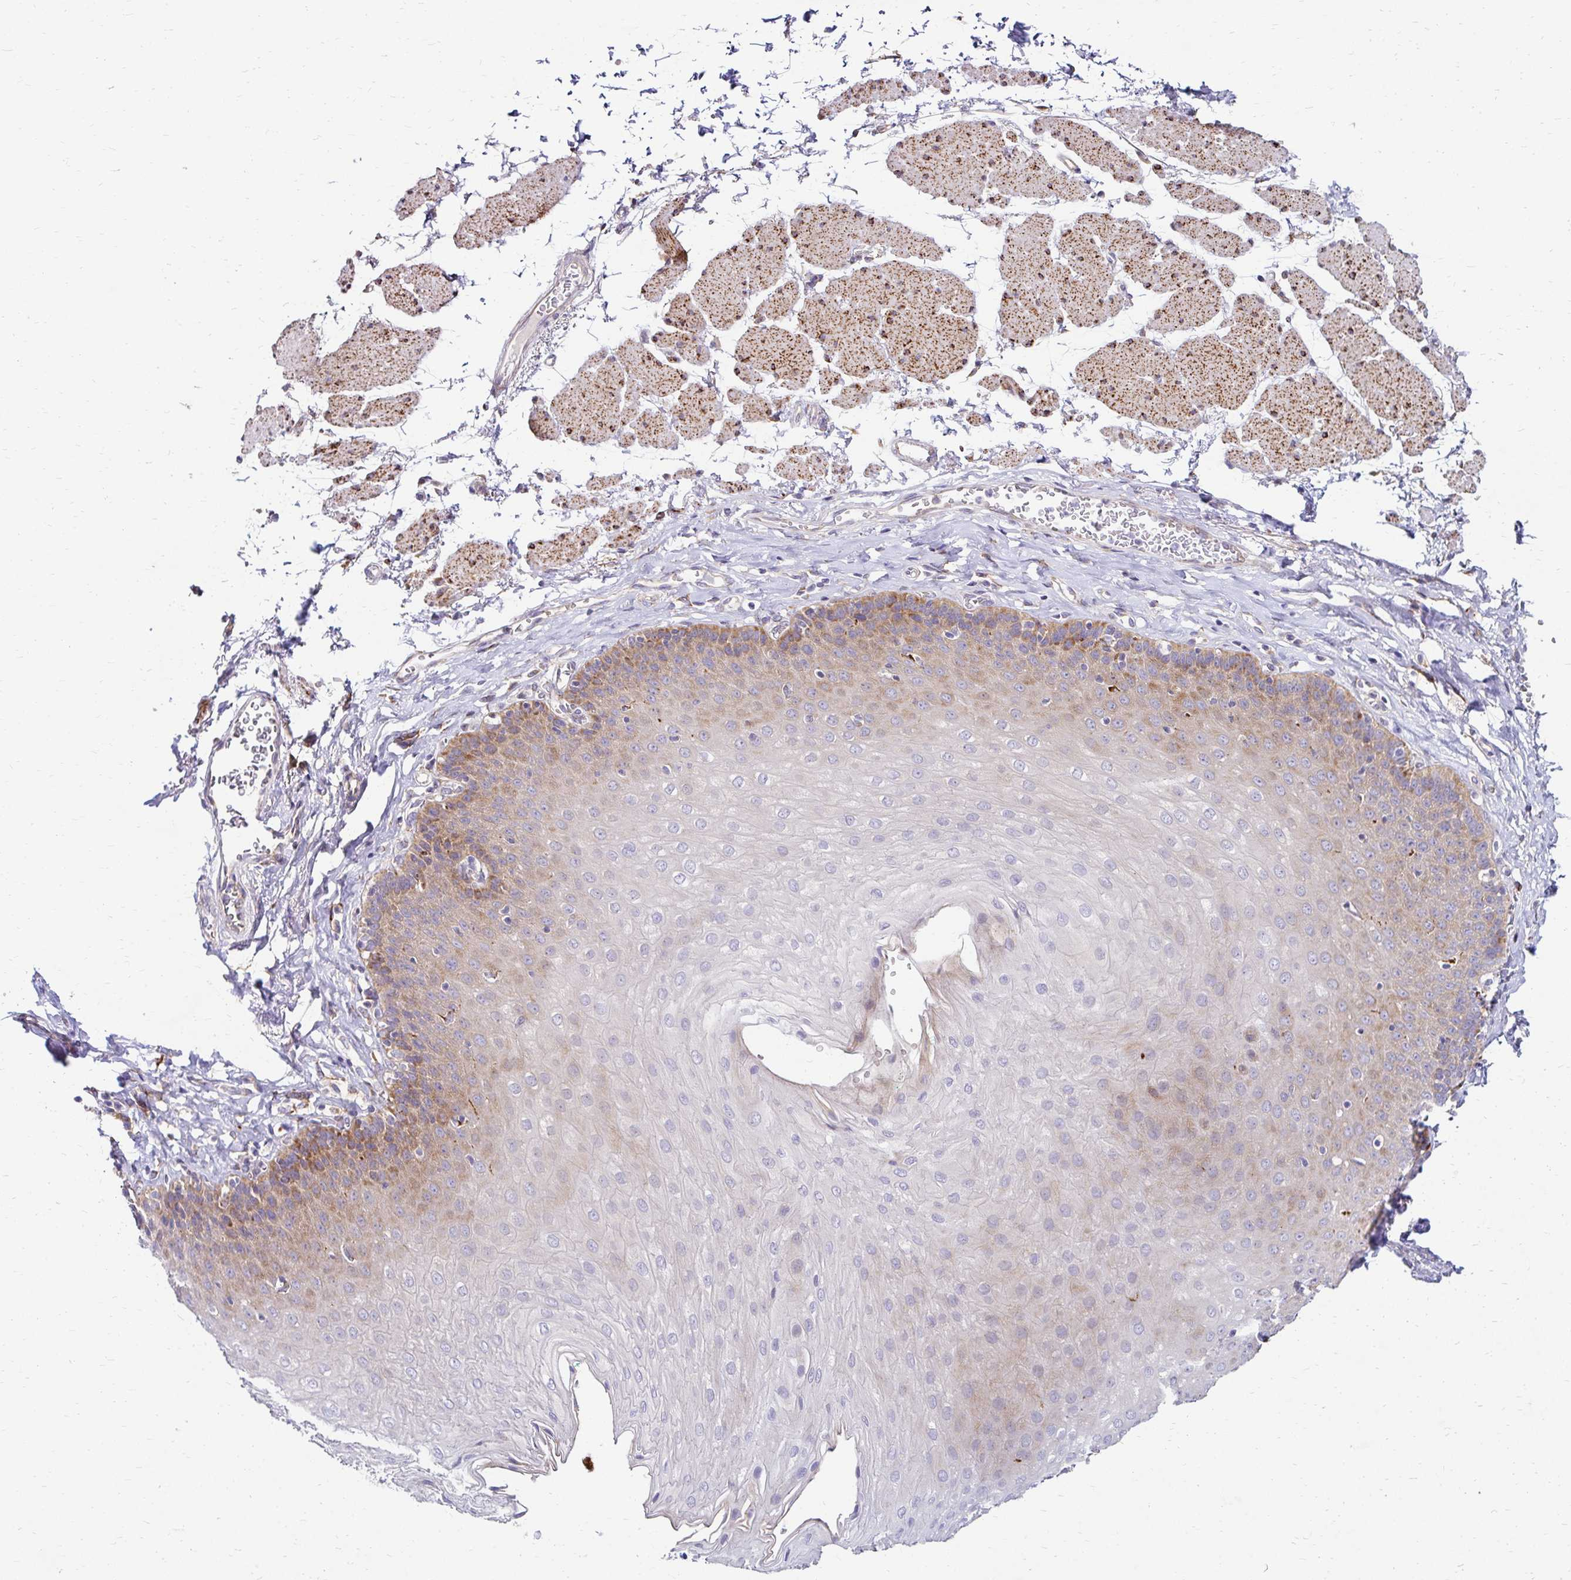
{"staining": {"intensity": "moderate", "quantity": "25%-75%", "location": "cytoplasmic/membranous"}, "tissue": "esophagus", "cell_type": "Squamous epithelial cells", "image_type": "normal", "snomed": [{"axis": "morphology", "description": "Normal tissue, NOS"}, {"axis": "topography", "description": "Esophagus"}], "caption": "Immunohistochemistry (DAB (3,3'-diaminobenzidine)) staining of normal human esophagus exhibits moderate cytoplasmic/membranous protein expression in about 25%-75% of squamous epithelial cells.", "gene": "IDUA", "patient": {"sex": "female", "age": 81}}